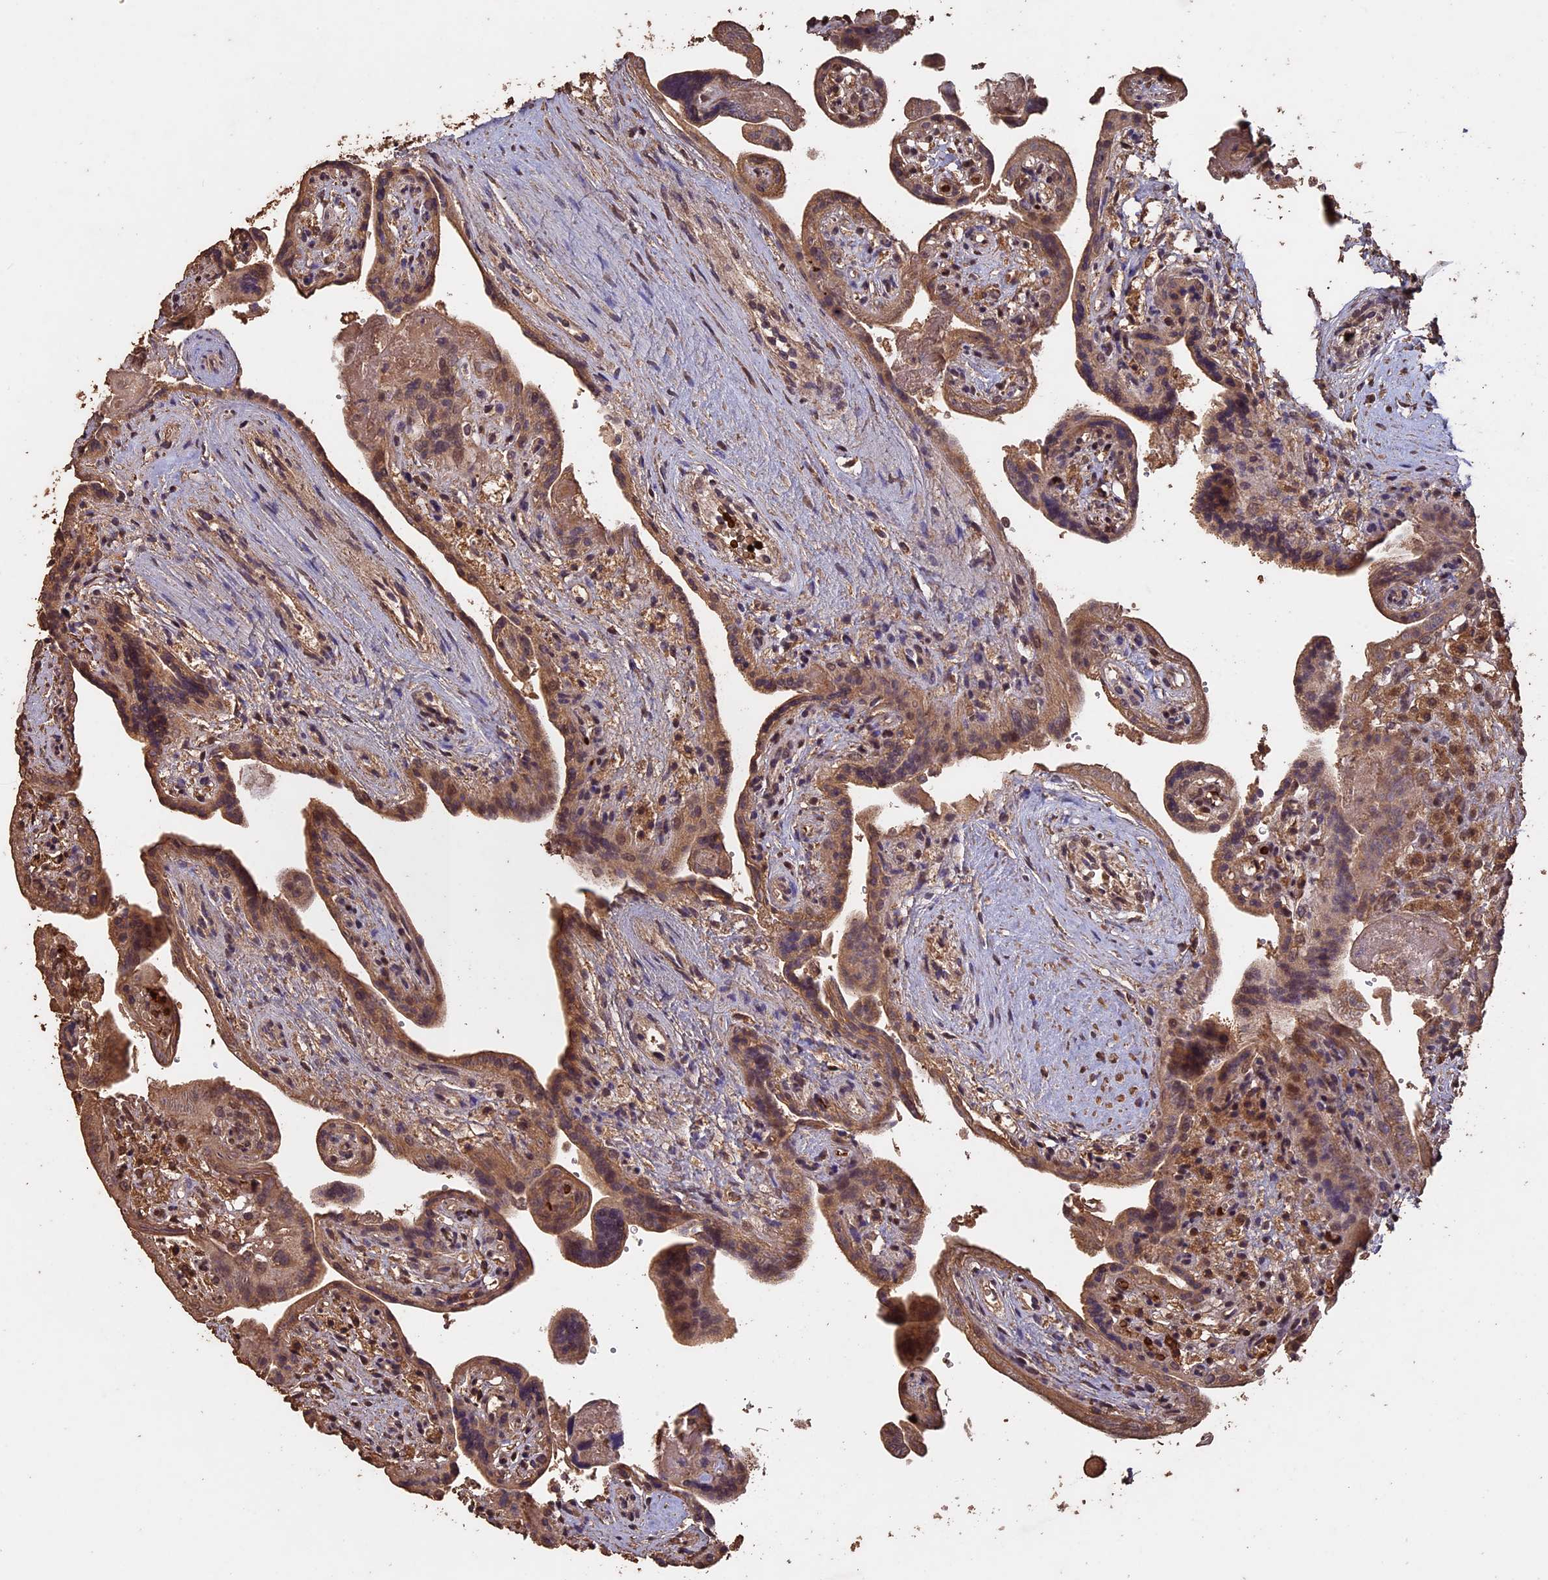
{"staining": {"intensity": "moderate", "quantity": ">75%", "location": "cytoplasmic/membranous,nuclear"}, "tissue": "placenta", "cell_type": "Trophoblastic cells", "image_type": "normal", "snomed": [{"axis": "morphology", "description": "Normal tissue, NOS"}, {"axis": "topography", "description": "Placenta"}], "caption": "A brown stain shows moderate cytoplasmic/membranous,nuclear positivity of a protein in trophoblastic cells of benign placenta. The staining was performed using DAB (3,3'-diaminobenzidine), with brown indicating positive protein expression. Nuclei are stained blue with hematoxylin.", "gene": "HUNK", "patient": {"sex": "female", "age": 37}}